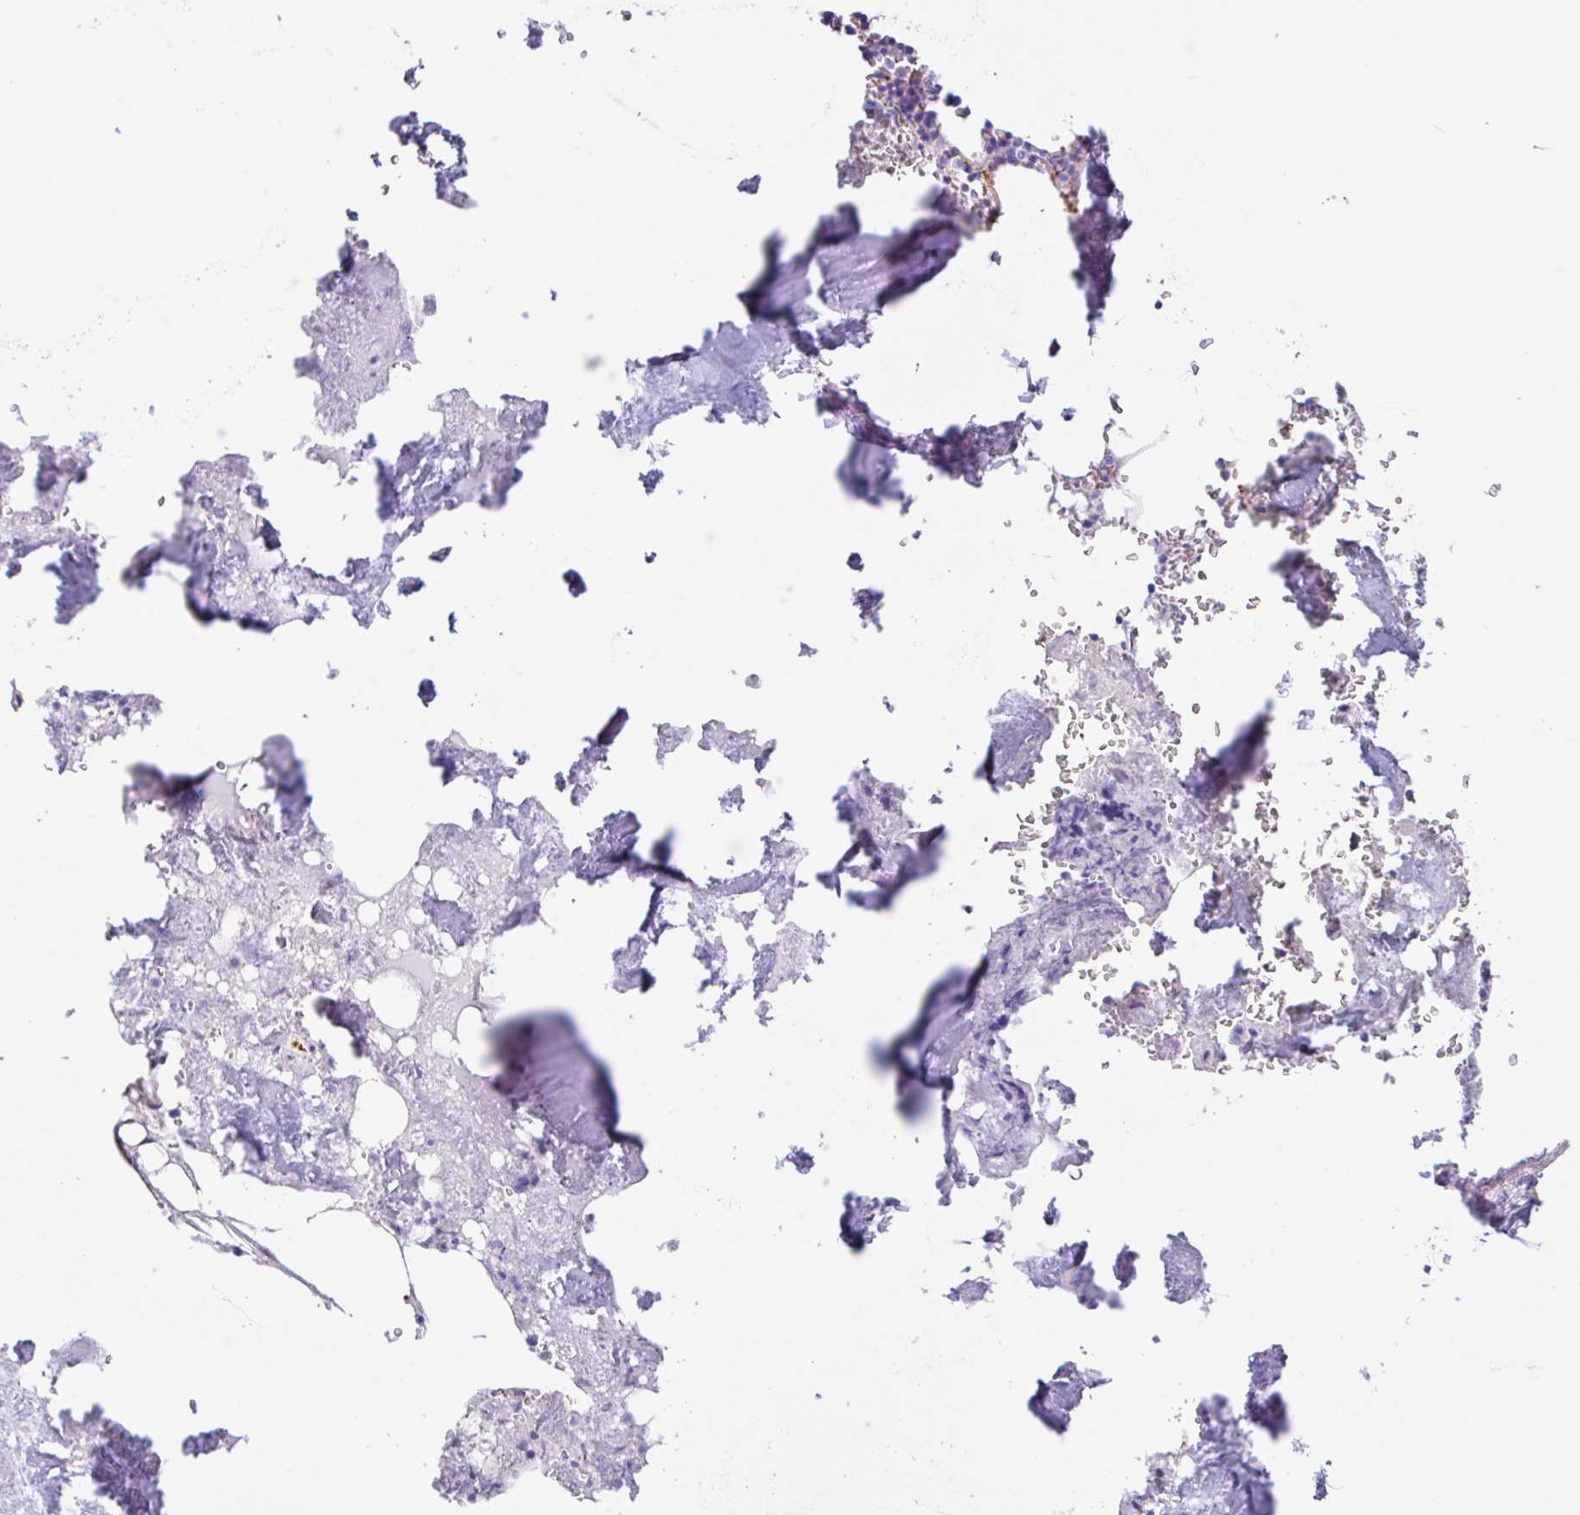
{"staining": {"intensity": "weak", "quantity": "<25%", "location": "cytoplasmic/membranous"}, "tissue": "bone marrow", "cell_type": "Hematopoietic cells", "image_type": "normal", "snomed": [{"axis": "morphology", "description": "Normal tissue, NOS"}, {"axis": "topography", "description": "Bone marrow"}], "caption": "DAB immunohistochemical staining of normal human bone marrow shows no significant positivity in hematopoietic cells.", "gene": "PLCD4", "patient": {"sex": "male", "age": 54}}